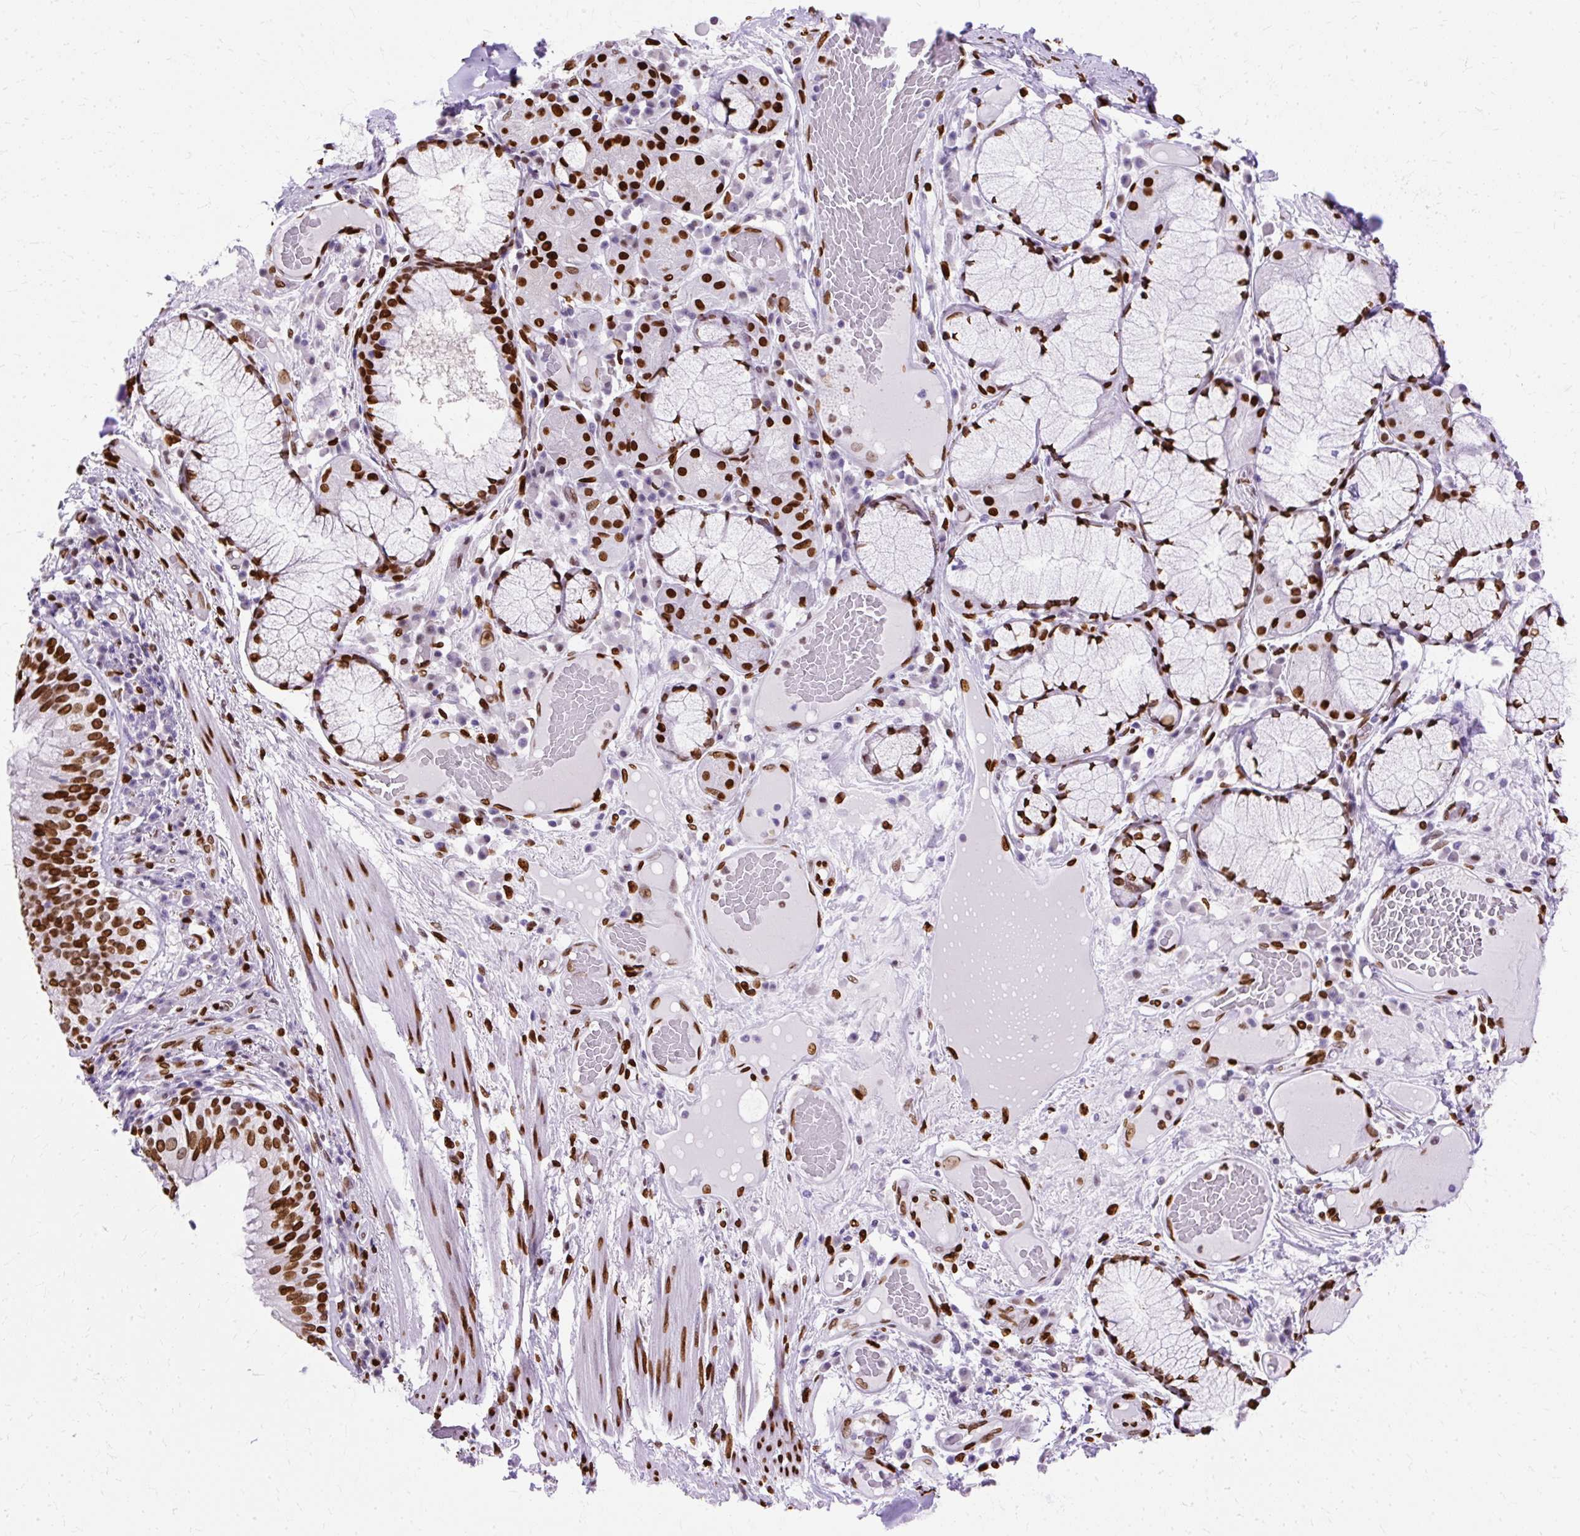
{"staining": {"intensity": "strong", "quantity": ">75%", "location": "nuclear"}, "tissue": "adipose tissue", "cell_type": "Adipocytes", "image_type": "normal", "snomed": [{"axis": "morphology", "description": "Normal tissue, NOS"}, {"axis": "topography", "description": "Cartilage tissue"}, {"axis": "topography", "description": "Bronchus"}], "caption": "Adipose tissue stained with IHC exhibits strong nuclear positivity in about >75% of adipocytes.", "gene": "TMEM184C", "patient": {"sex": "male", "age": 56}}